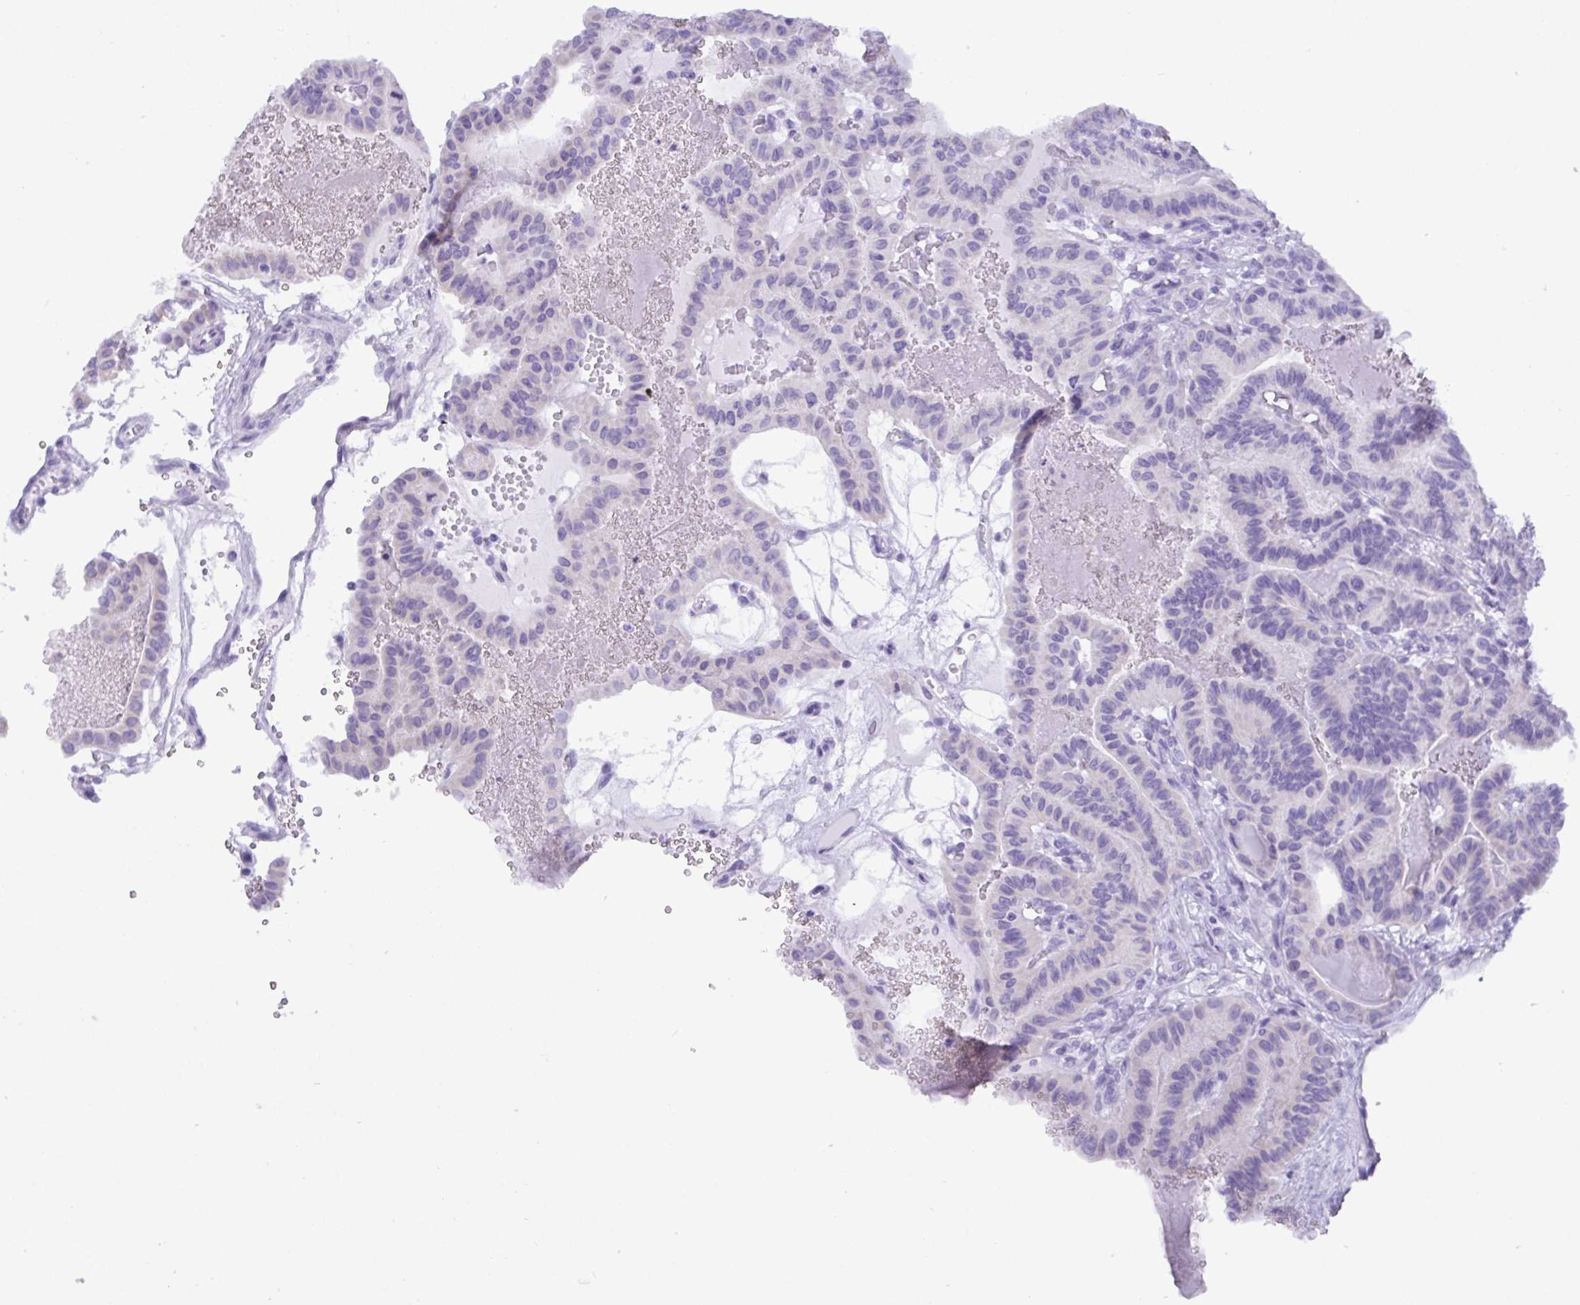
{"staining": {"intensity": "negative", "quantity": "none", "location": "none"}, "tissue": "thyroid cancer", "cell_type": "Tumor cells", "image_type": "cancer", "snomed": [{"axis": "morphology", "description": "Papillary adenocarcinoma, NOS"}, {"axis": "topography", "description": "Thyroid gland"}], "caption": "Image shows no protein positivity in tumor cells of thyroid papillary adenocarcinoma tissue. The staining was performed using DAB to visualize the protein expression in brown, while the nuclei were stained in blue with hematoxylin (Magnification: 20x).", "gene": "C4orf33", "patient": {"sex": "male", "age": 87}}